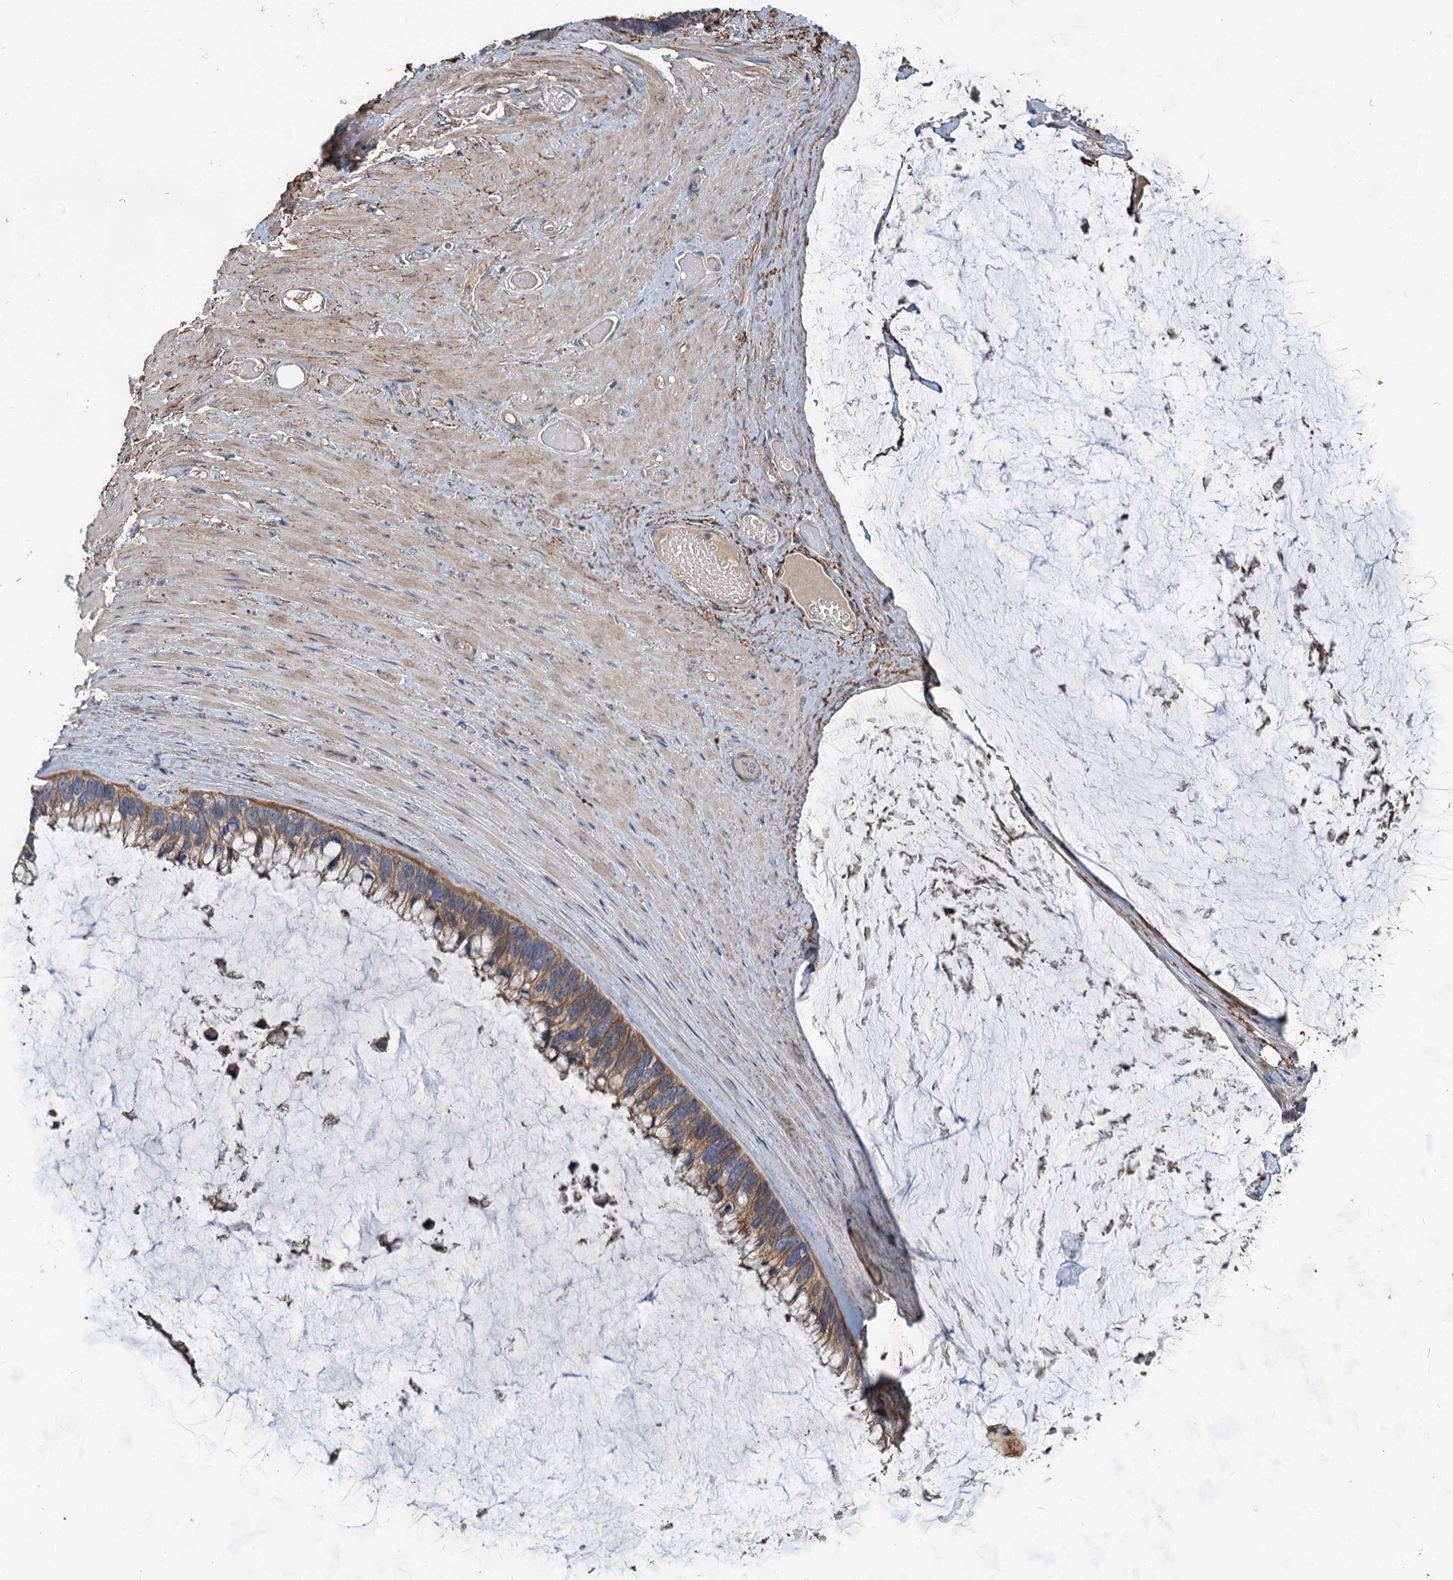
{"staining": {"intensity": "moderate", "quantity": ">75%", "location": "cytoplasmic/membranous"}, "tissue": "ovarian cancer", "cell_type": "Tumor cells", "image_type": "cancer", "snomed": [{"axis": "morphology", "description": "Cystadenocarcinoma, mucinous, NOS"}, {"axis": "topography", "description": "Ovary"}], "caption": "Protein expression analysis of ovarian cancer (mucinous cystadenocarcinoma) shows moderate cytoplasmic/membranous staining in about >75% of tumor cells.", "gene": "URAD", "patient": {"sex": "female", "age": 39}}